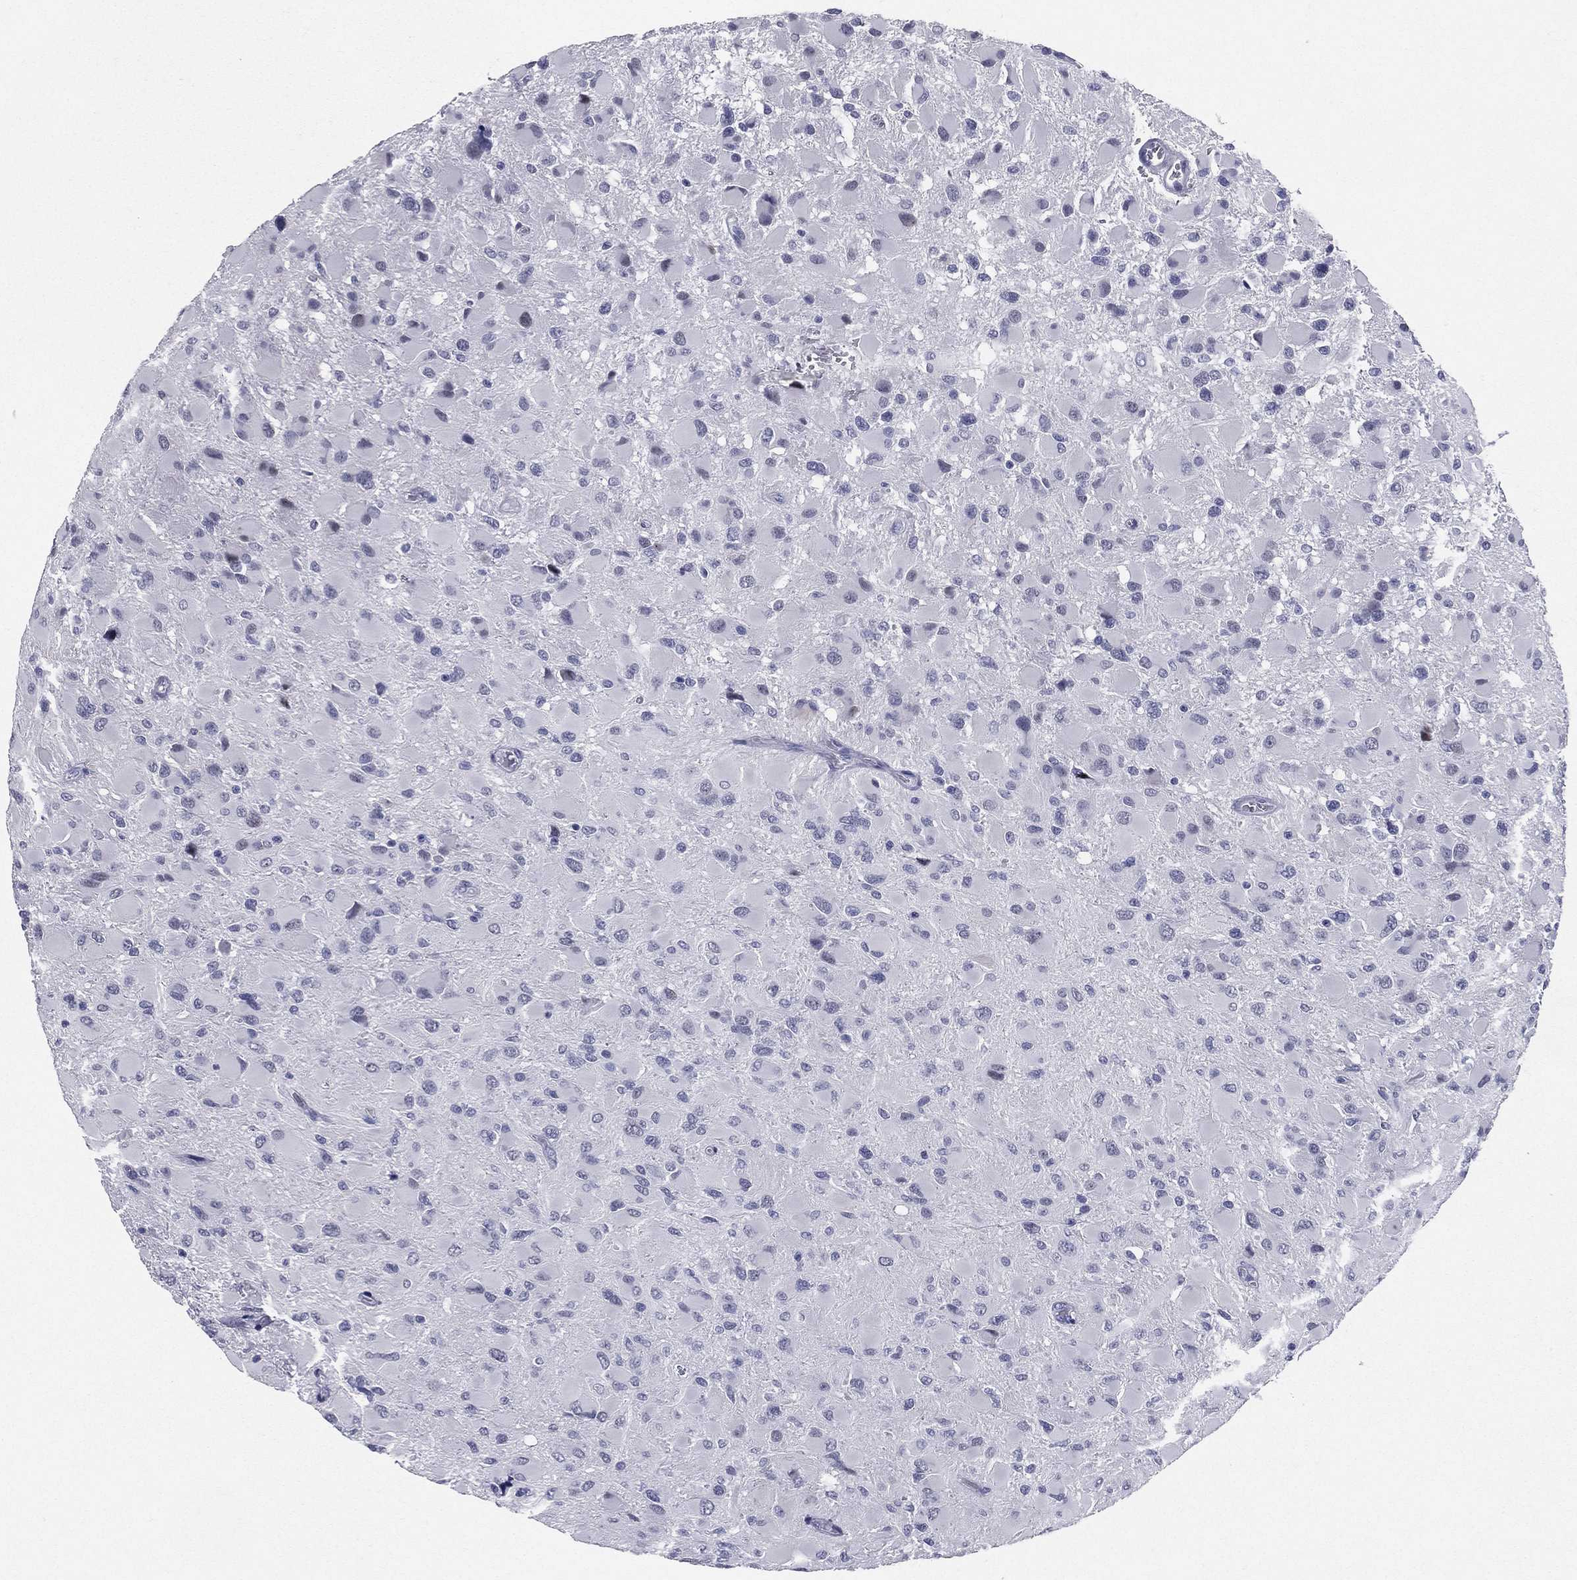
{"staining": {"intensity": "negative", "quantity": "none", "location": "none"}, "tissue": "glioma", "cell_type": "Tumor cells", "image_type": "cancer", "snomed": [{"axis": "morphology", "description": "Glioma, malignant, High grade"}, {"axis": "topography", "description": "Cerebral cortex"}], "caption": "Histopathology image shows no significant protein staining in tumor cells of malignant glioma (high-grade).", "gene": "HLA-DOA", "patient": {"sex": "female", "age": 36}}